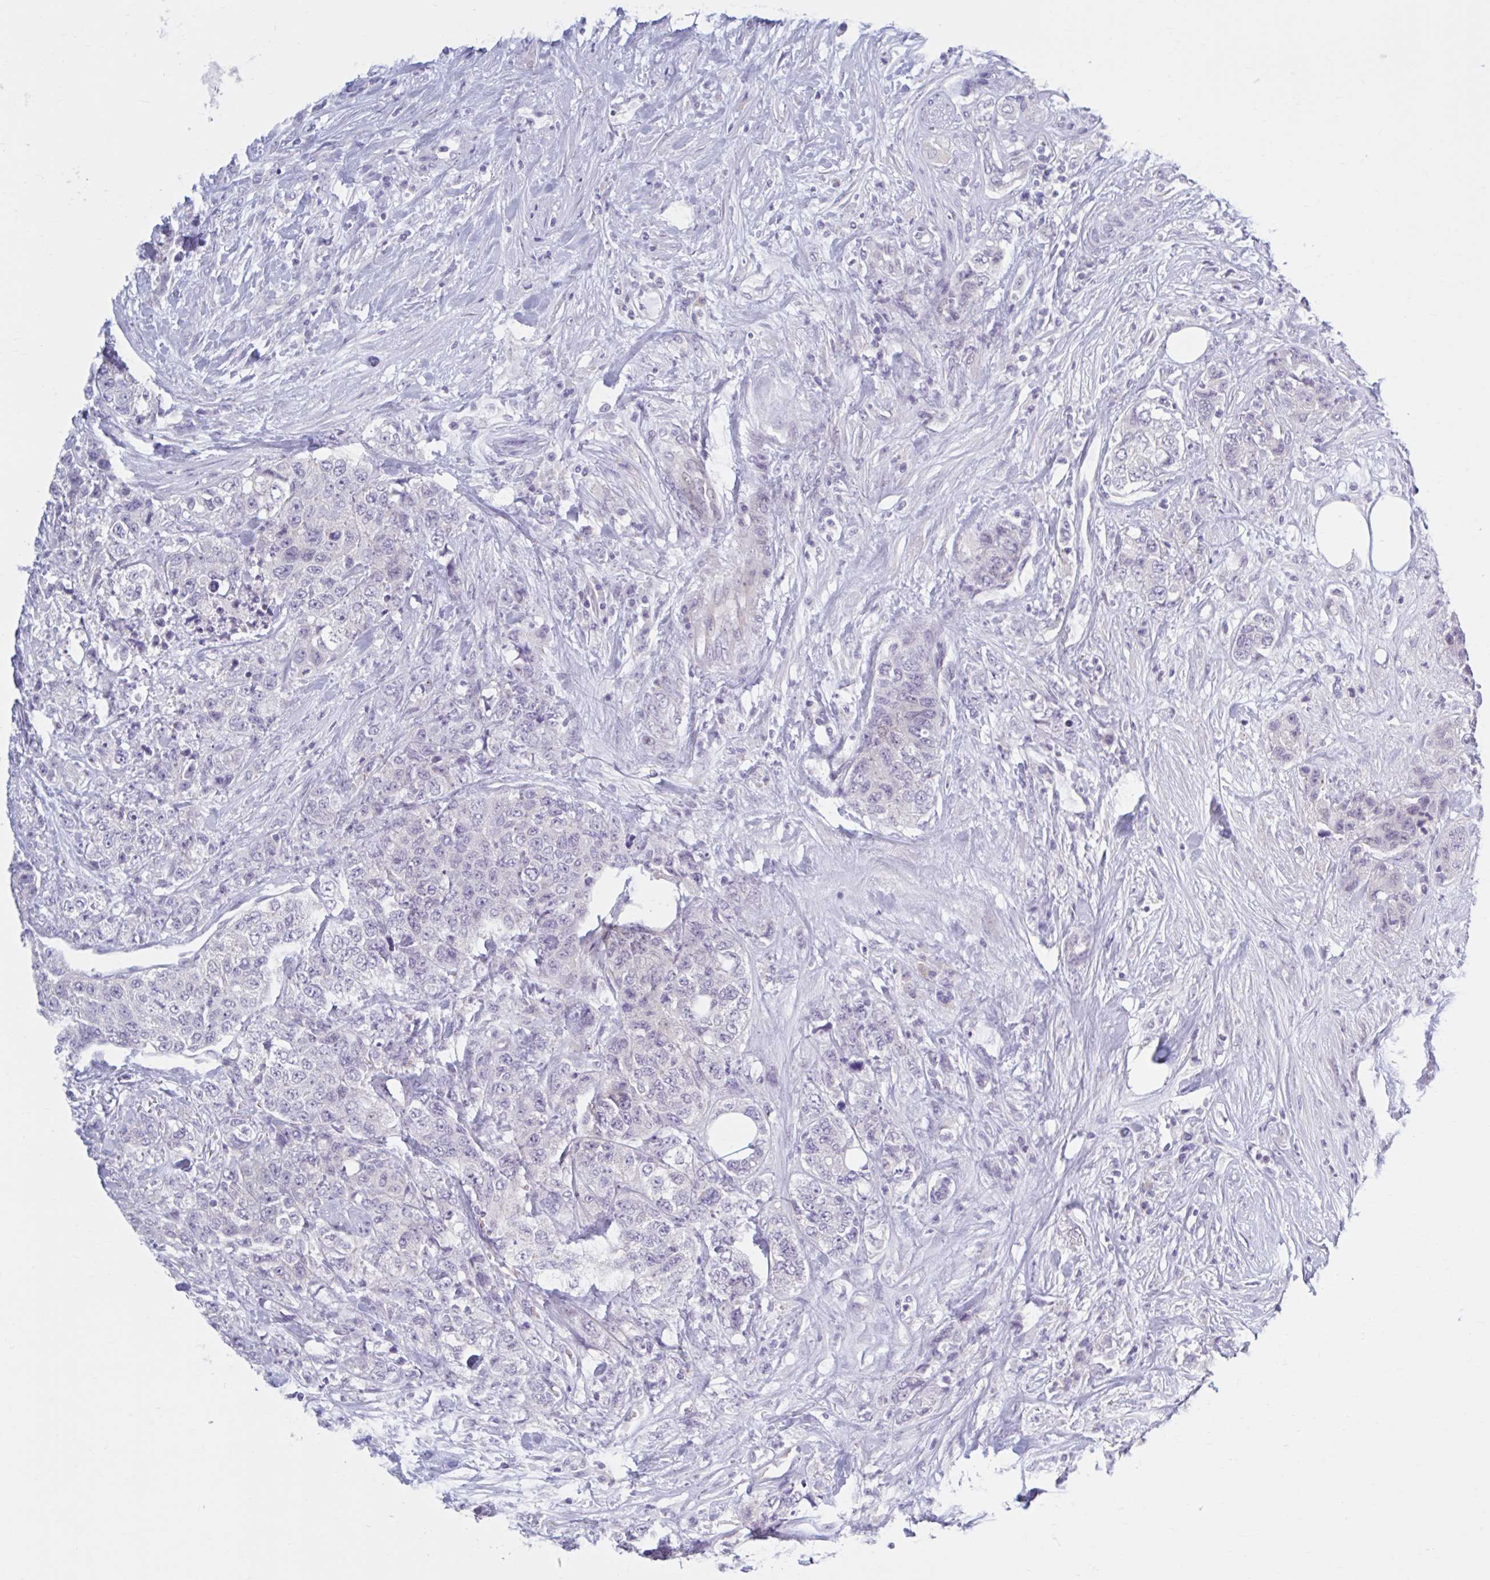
{"staining": {"intensity": "negative", "quantity": "none", "location": "none"}, "tissue": "urothelial cancer", "cell_type": "Tumor cells", "image_type": "cancer", "snomed": [{"axis": "morphology", "description": "Urothelial carcinoma, High grade"}, {"axis": "topography", "description": "Urinary bladder"}], "caption": "Tumor cells are negative for protein expression in human urothelial cancer. (DAB (3,3'-diaminobenzidine) immunohistochemistry with hematoxylin counter stain).", "gene": "FAM153A", "patient": {"sex": "female", "age": 78}}